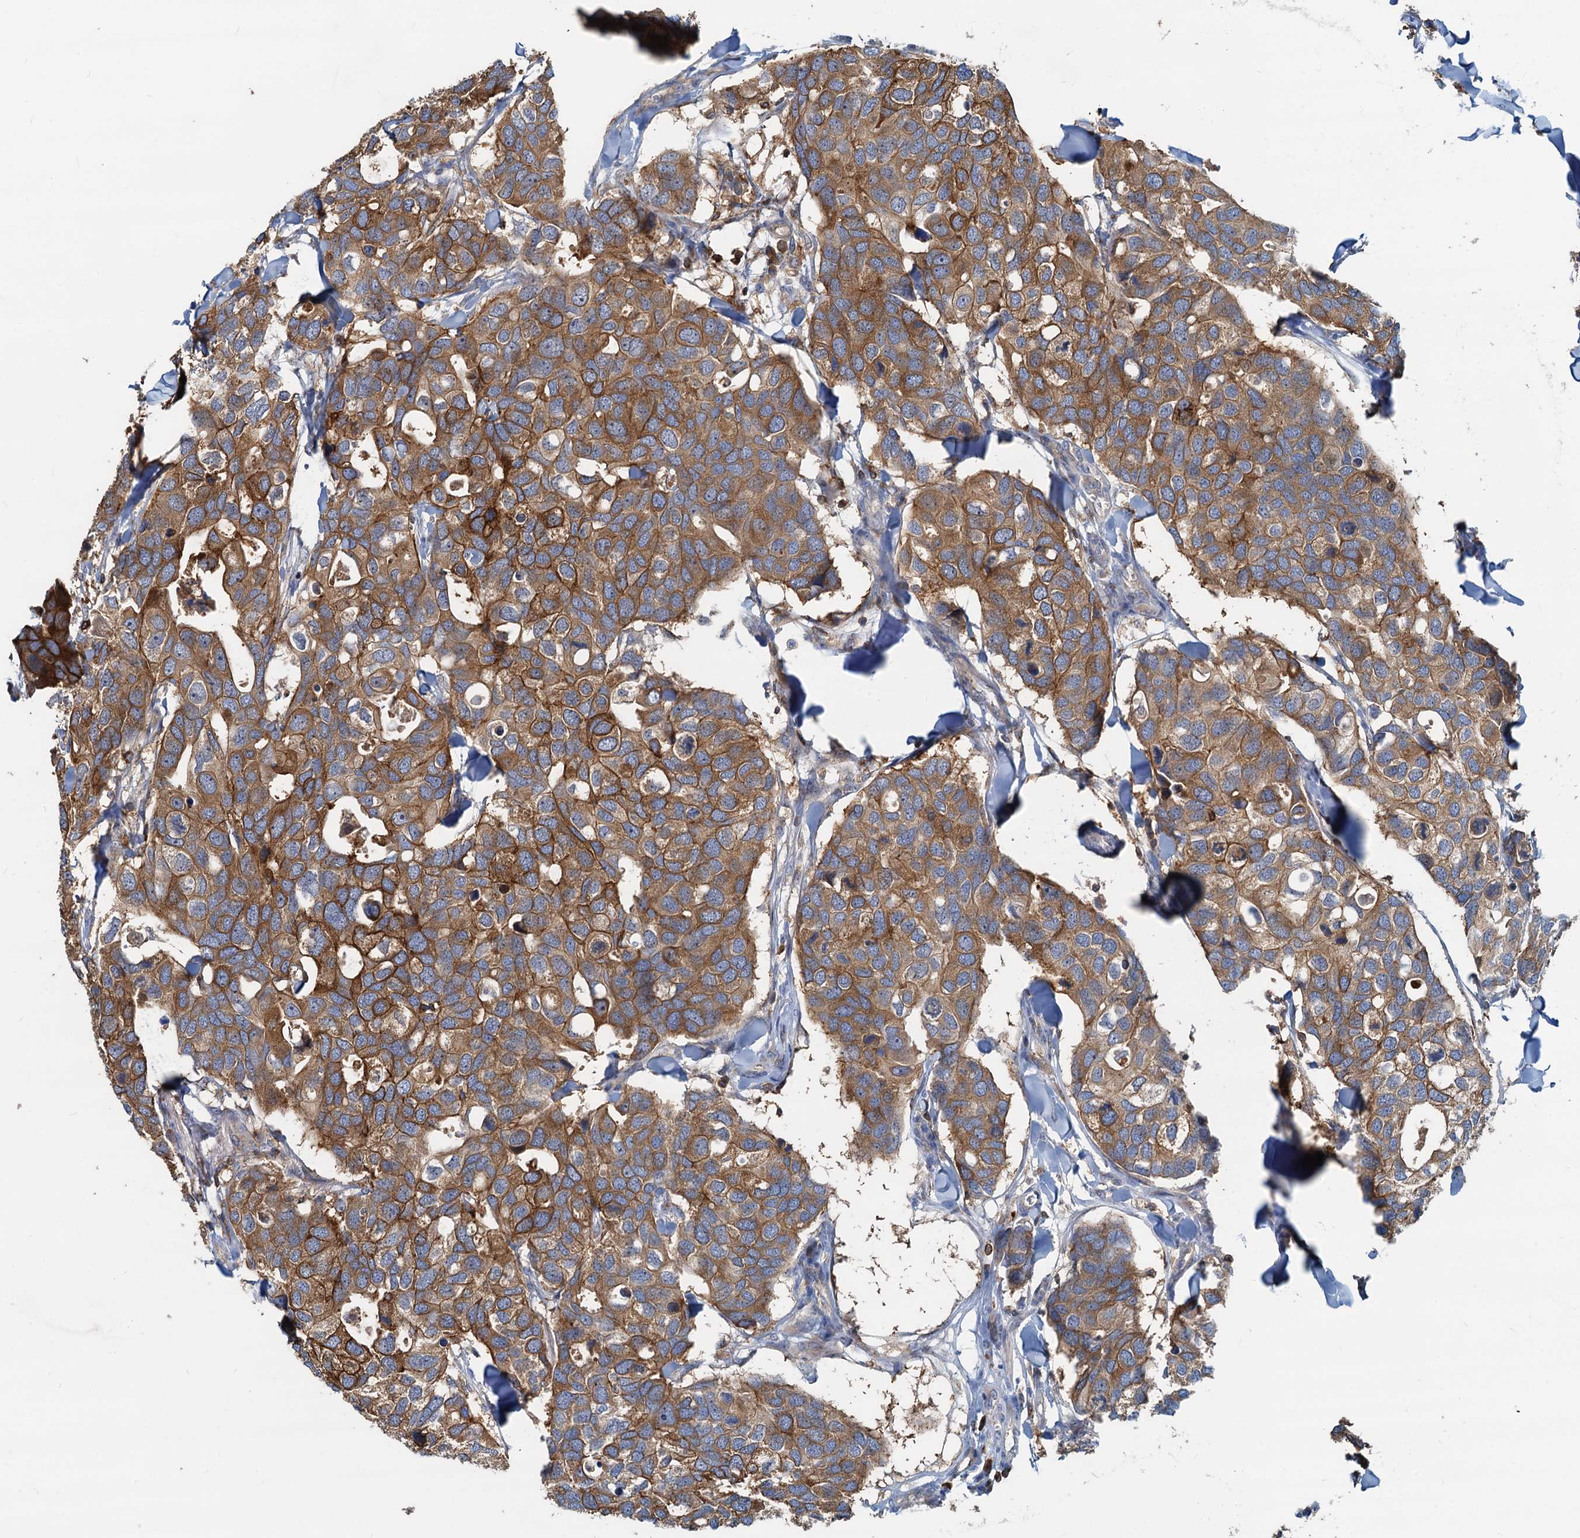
{"staining": {"intensity": "moderate", "quantity": ">75%", "location": "cytoplasmic/membranous"}, "tissue": "breast cancer", "cell_type": "Tumor cells", "image_type": "cancer", "snomed": [{"axis": "morphology", "description": "Duct carcinoma"}, {"axis": "topography", "description": "Breast"}], "caption": "IHC staining of breast invasive ductal carcinoma, which exhibits medium levels of moderate cytoplasmic/membranous positivity in about >75% of tumor cells indicating moderate cytoplasmic/membranous protein positivity. The staining was performed using DAB (3,3'-diaminobenzidine) (brown) for protein detection and nuclei were counterstained in hematoxylin (blue).", "gene": "LNX2", "patient": {"sex": "female", "age": 83}}